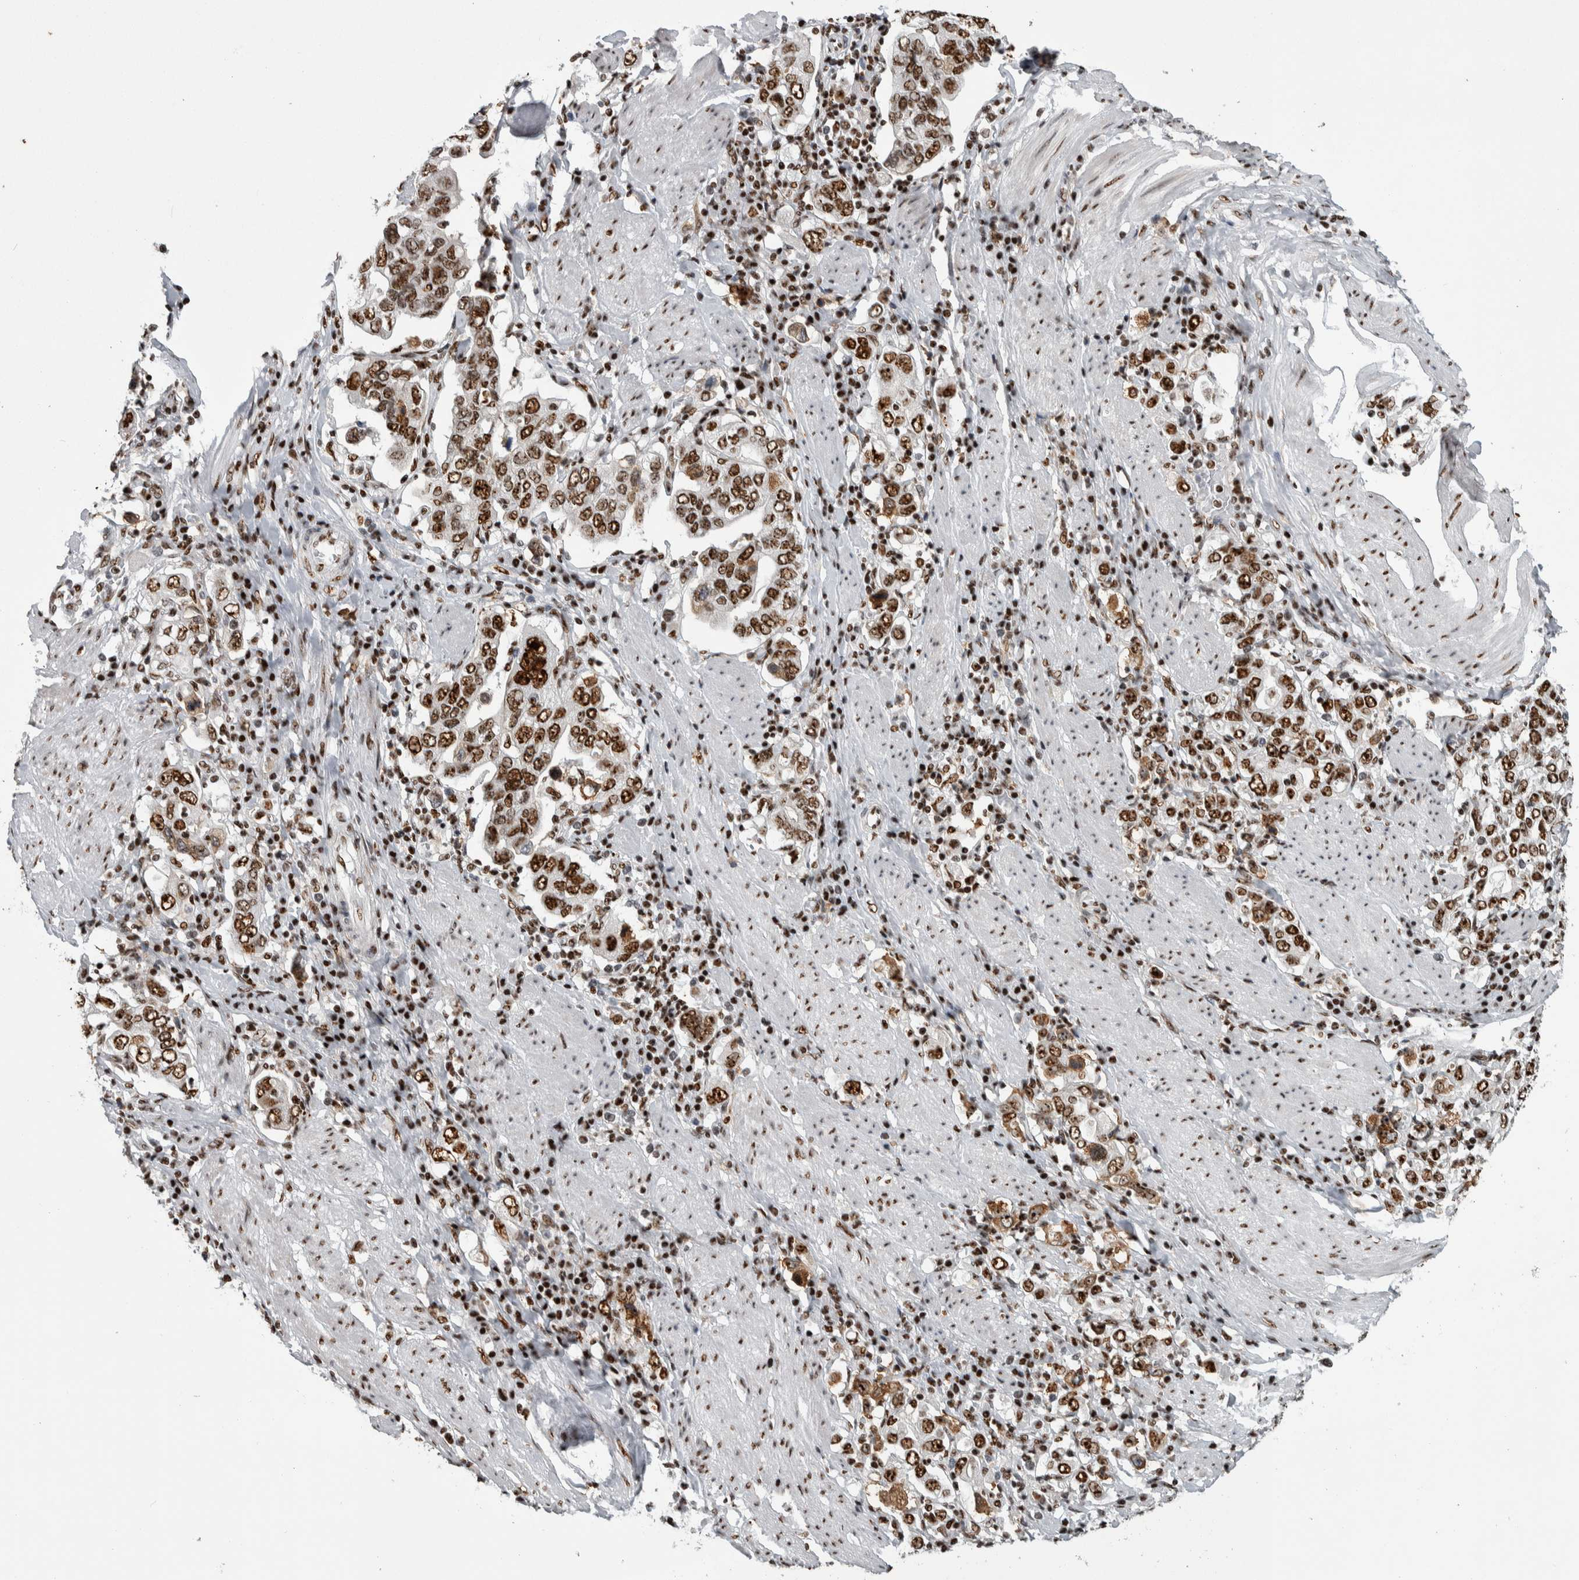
{"staining": {"intensity": "moderate", "quantity": ">75%", "location": "nuclear"}, "tissue": "stomach cancer", "cell_type": "Tumor cells", "image_type": "cancer", "snomed": [{"axis": "morphology", "description": "Adenocarcinoma, NOS"}, {"axis": "topography", "description": "Stomach, upper"}], "caption": "Adenocarcinoma (stomach) stained with a protein marker exhibits moderate staining in tumor cells.", "gene": "NCL", "patient": {"sex": "male", "age": 62}}